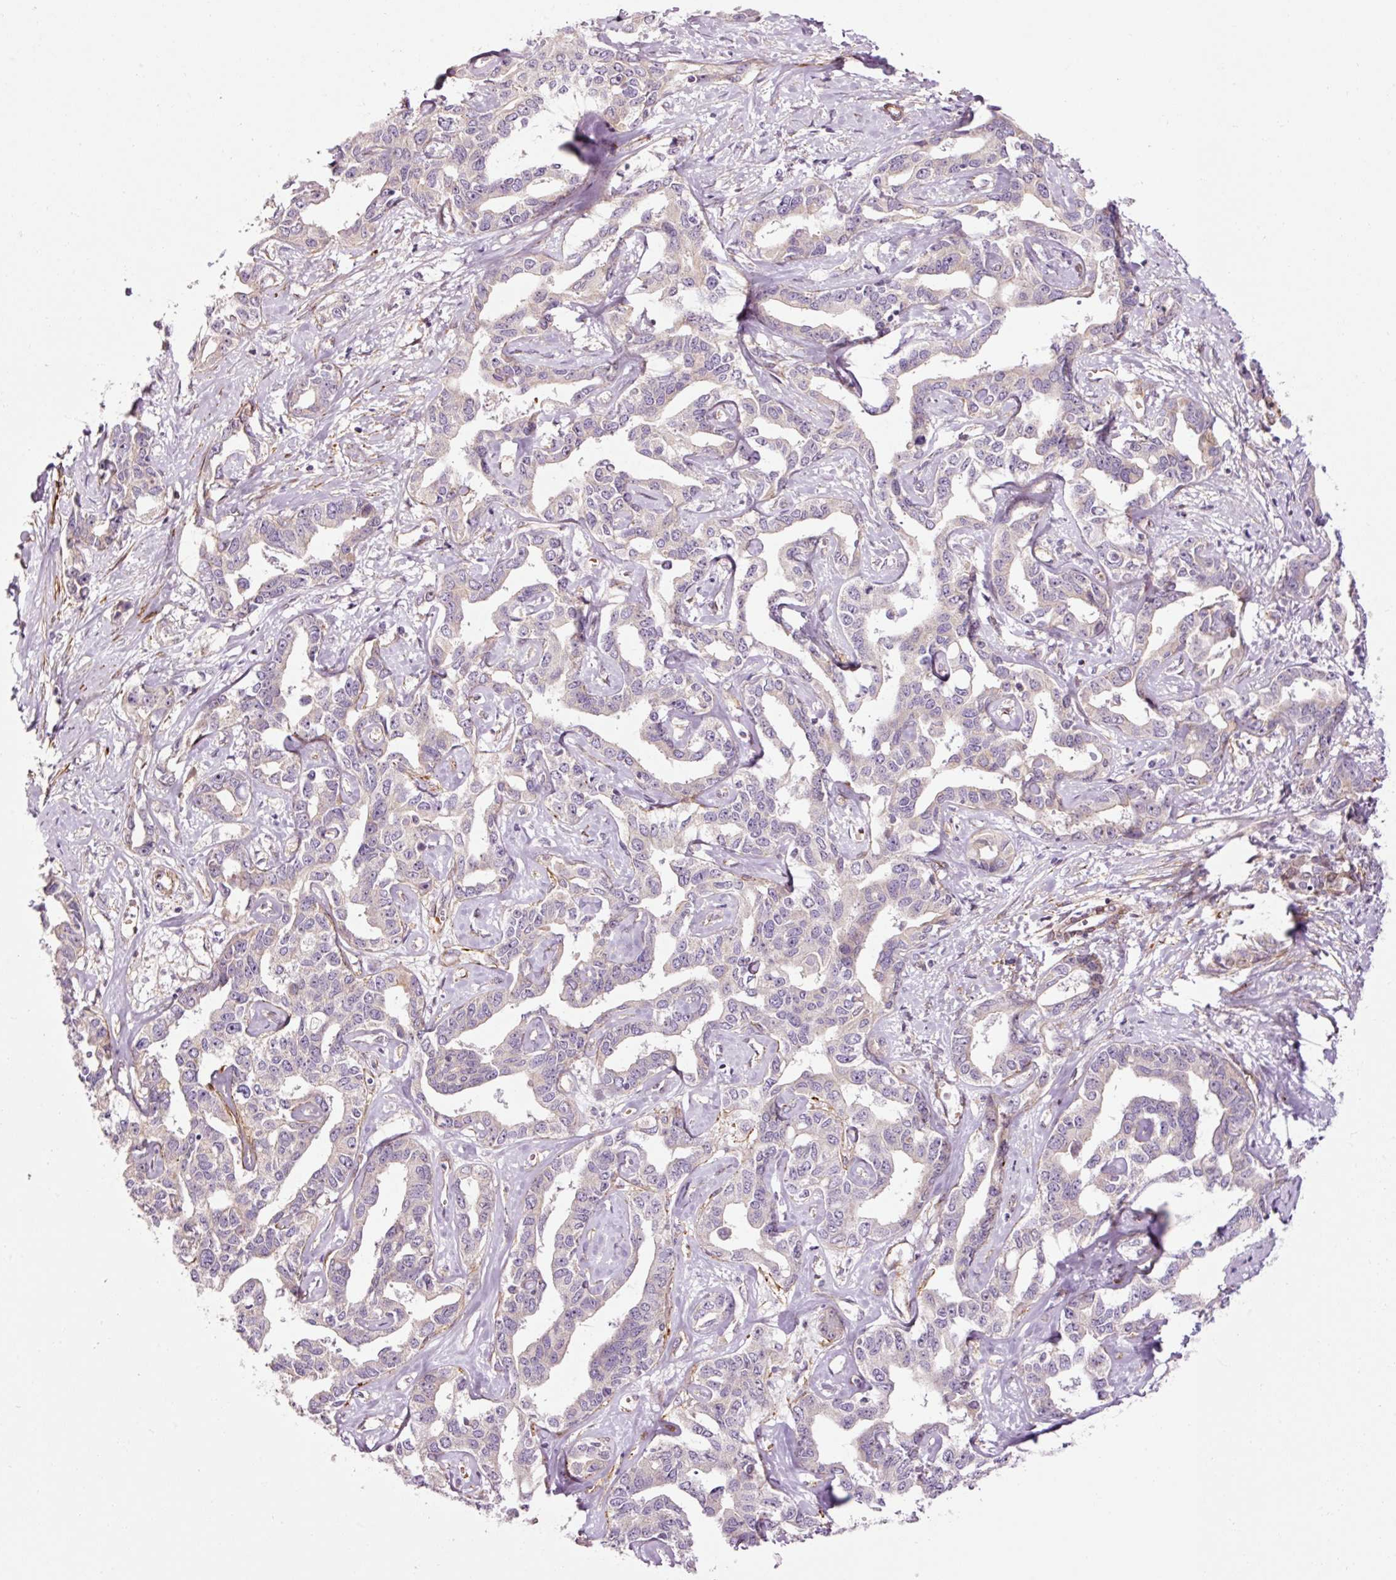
{"staining": {"intensity": "negative", "quantity": "none", "location": "none"}, "tissue": "liver cancer", "cell_type": "Tumor cells", "image_type": "cancer", "snomed": [{"axis": "morphology", "description": "Cholangiocarcinoma"}, {"axis": "topography", "description": "Liver"}], "caption": "An immunohistochemistry (IHC) photomicrograph of liver cancer is shown. There is no staining in tumor cells of liver cancer. (Stains: DAB IHC with hematoxylin counter stain, Microscopy: brightfield microscopy at high magnification).", "gene": "ANKRD20A1", "patient": {"sex": "male", "age": 59}}